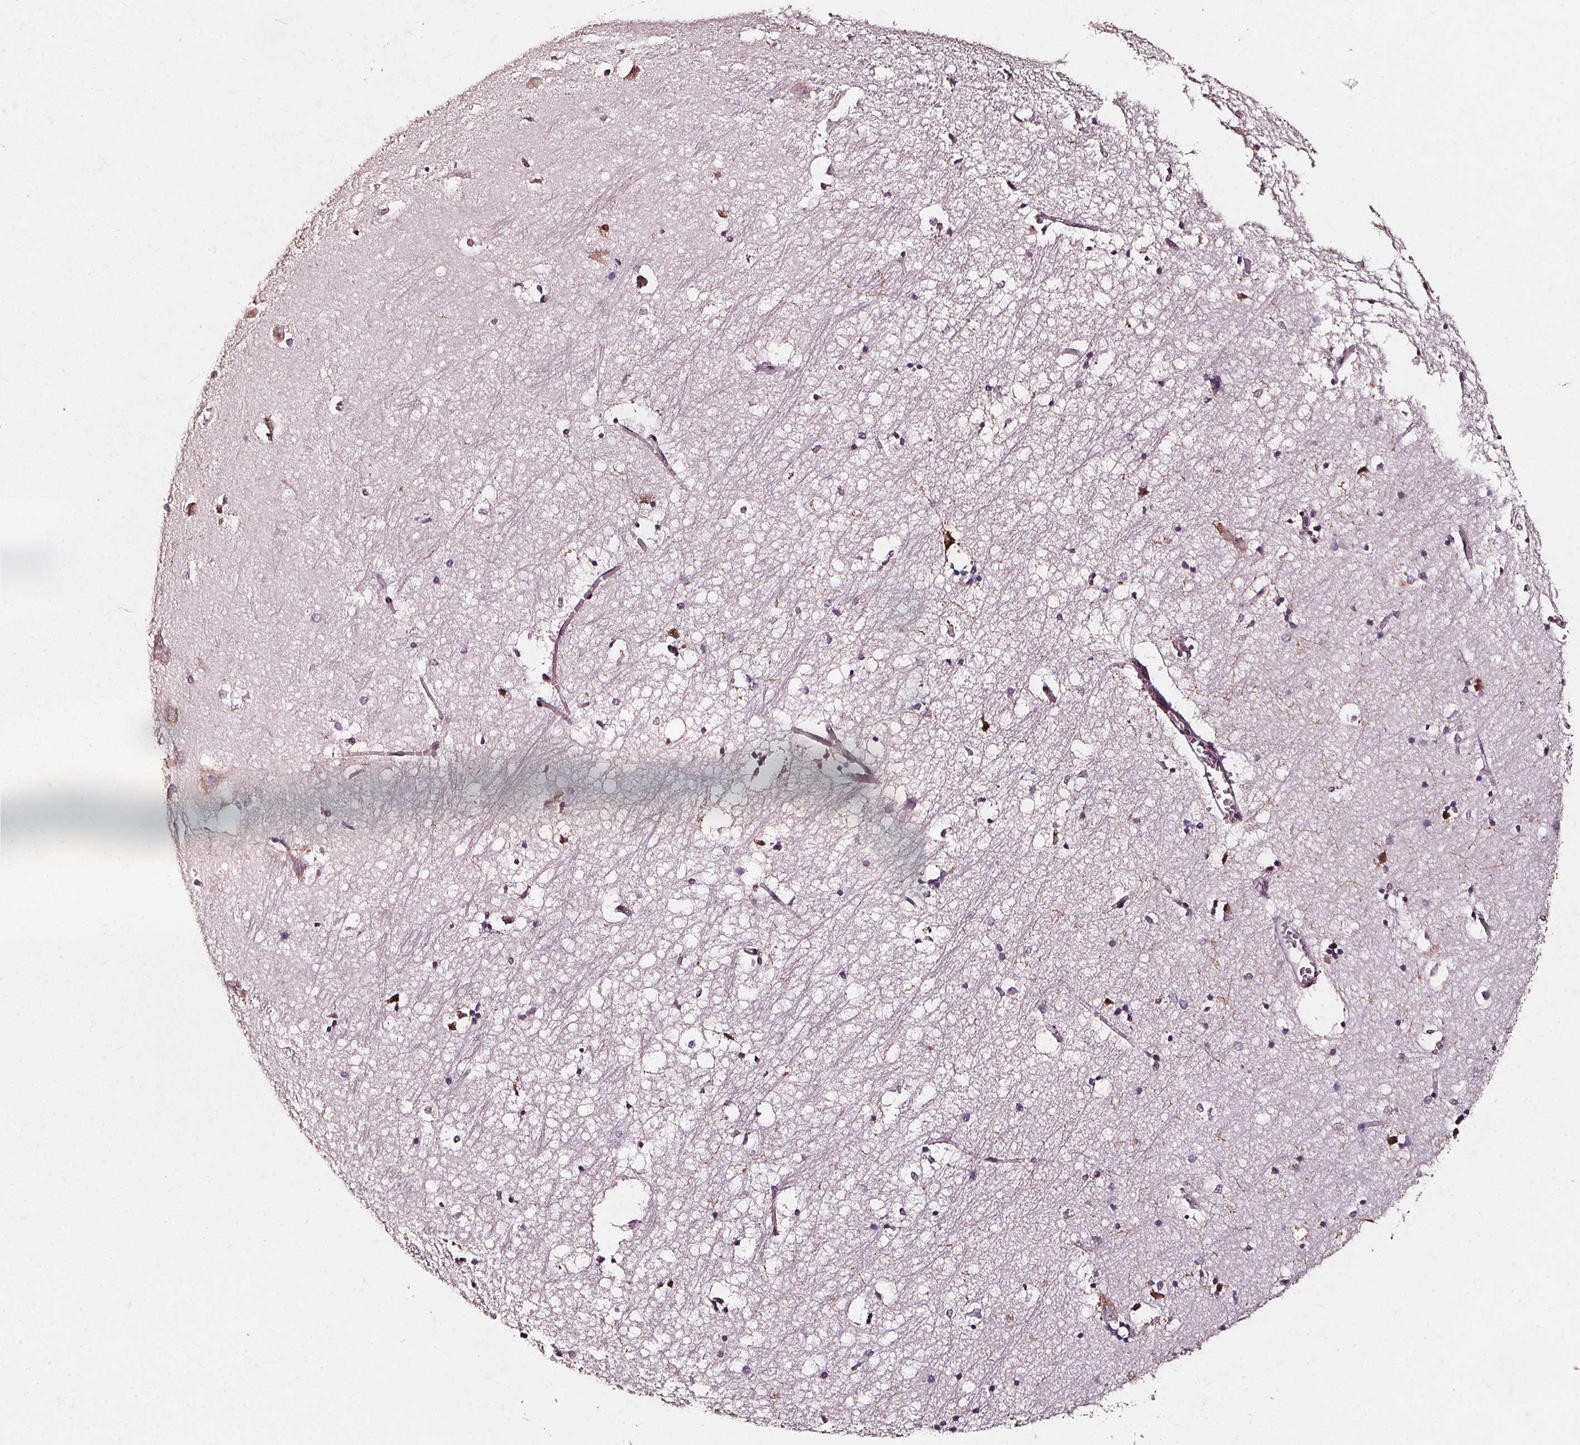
{"staining": {"intensity": "negative", "quantity": "none", "location": "none"}, "tissue": "hippocampus", "cell_type": "Glial cells", "image_type": "normal", "snomed": [{"axis": "morphology", "description": "Normal tissue, NOS"}, {"axis": "topography", "description": "Lateral ventricle wall"}, {"axis": "topography", "description": "Hippocampus"}], "caption": "This is an IHC photomicrograph of normal hippocampus. There is no positivity in glial cells.", "gene": "SMN1", "patient": {"sex": "female", "age": 63}}